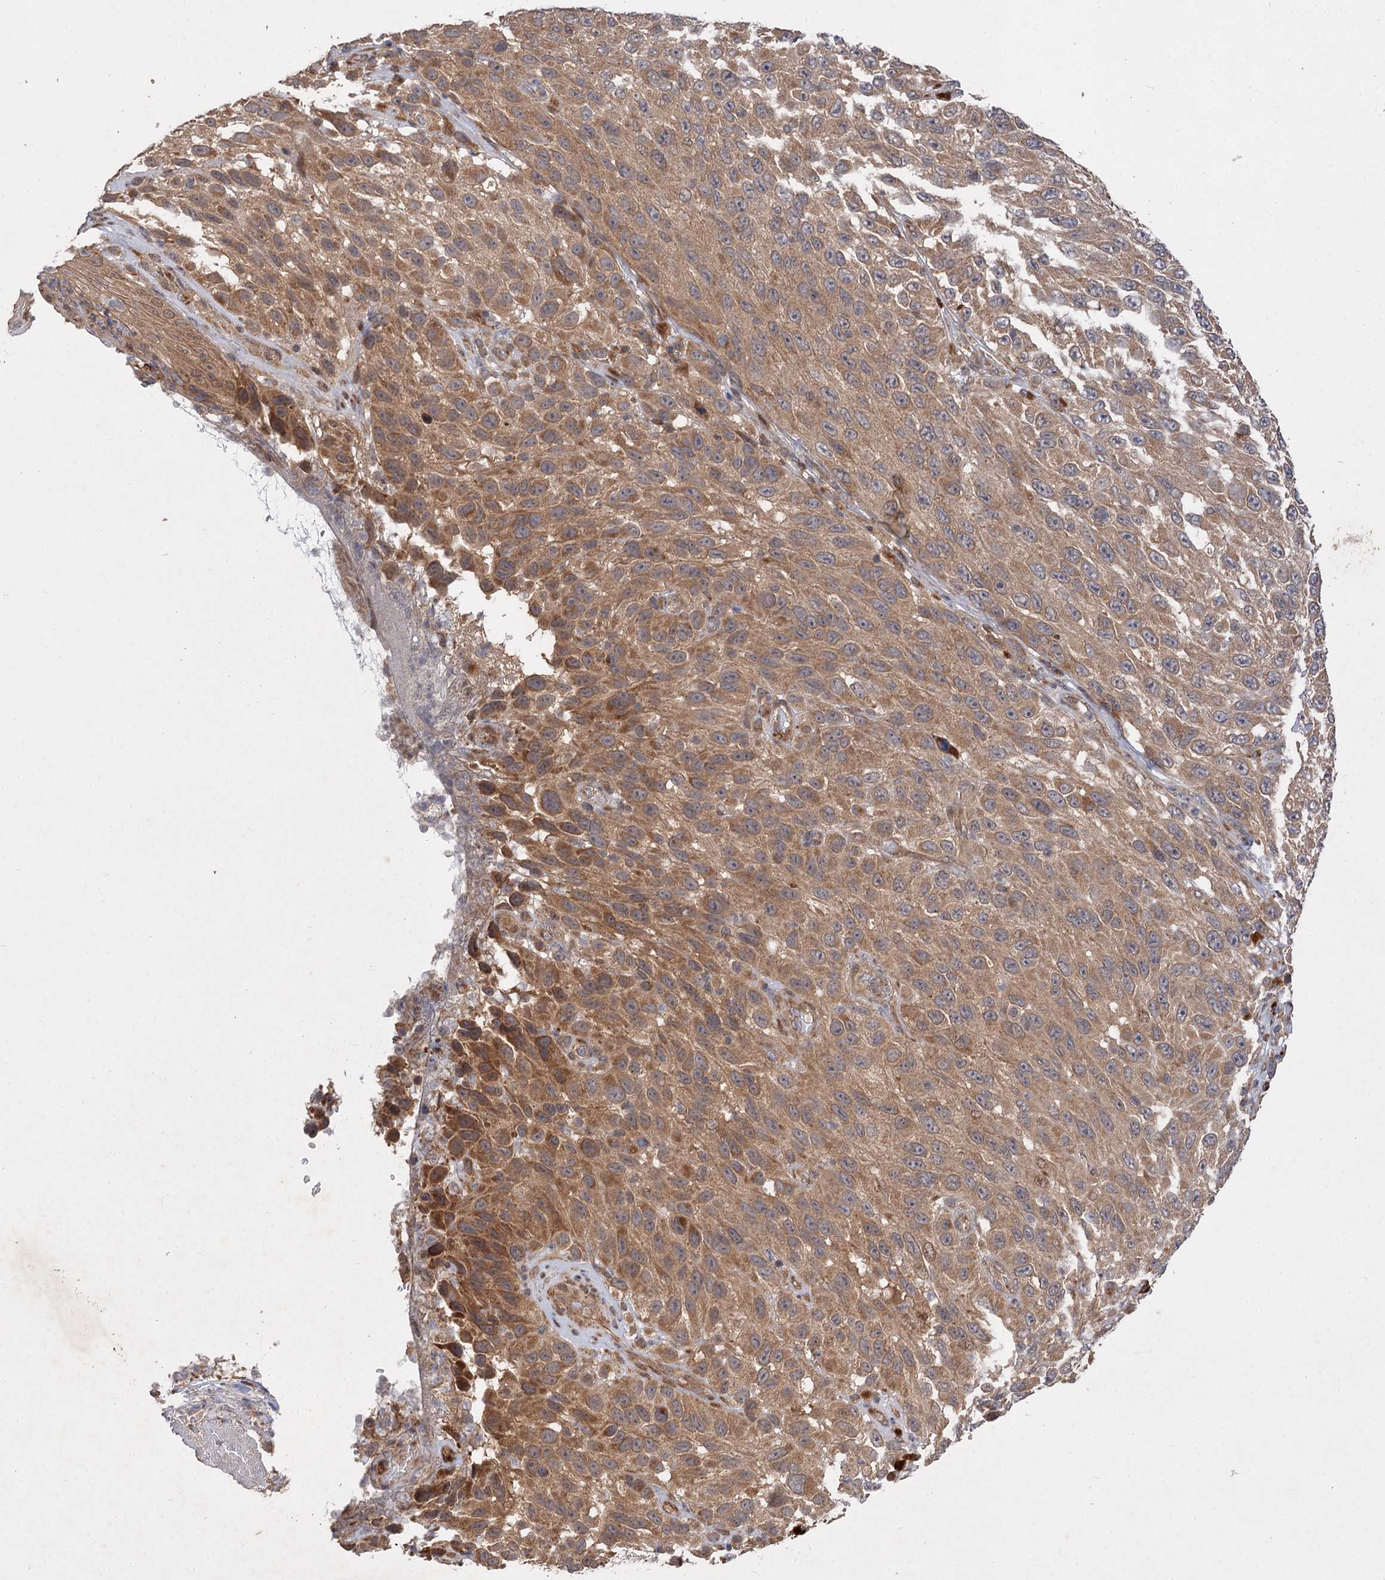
{"staining": {"intensity": "moderate", "quantity": ">75%", "location": "cytoplasmic/membranous"}, "tissue": "melanoma", "cell_type": "Tumor cells", "image_type": "cancer", "snomed": [{"axis": "morphology", "description": "Malignant melanoma, NOS"}, {"axis": "topography", "description": "Skin"}], "caption": "This is an image of immunohistochemistry staining of melanoma, which shows moderate positivity in the cytoplasmic/membranous of tumor cells.", "gene": "FBXW8", "patient": {"sex": "female", "age": 96}}